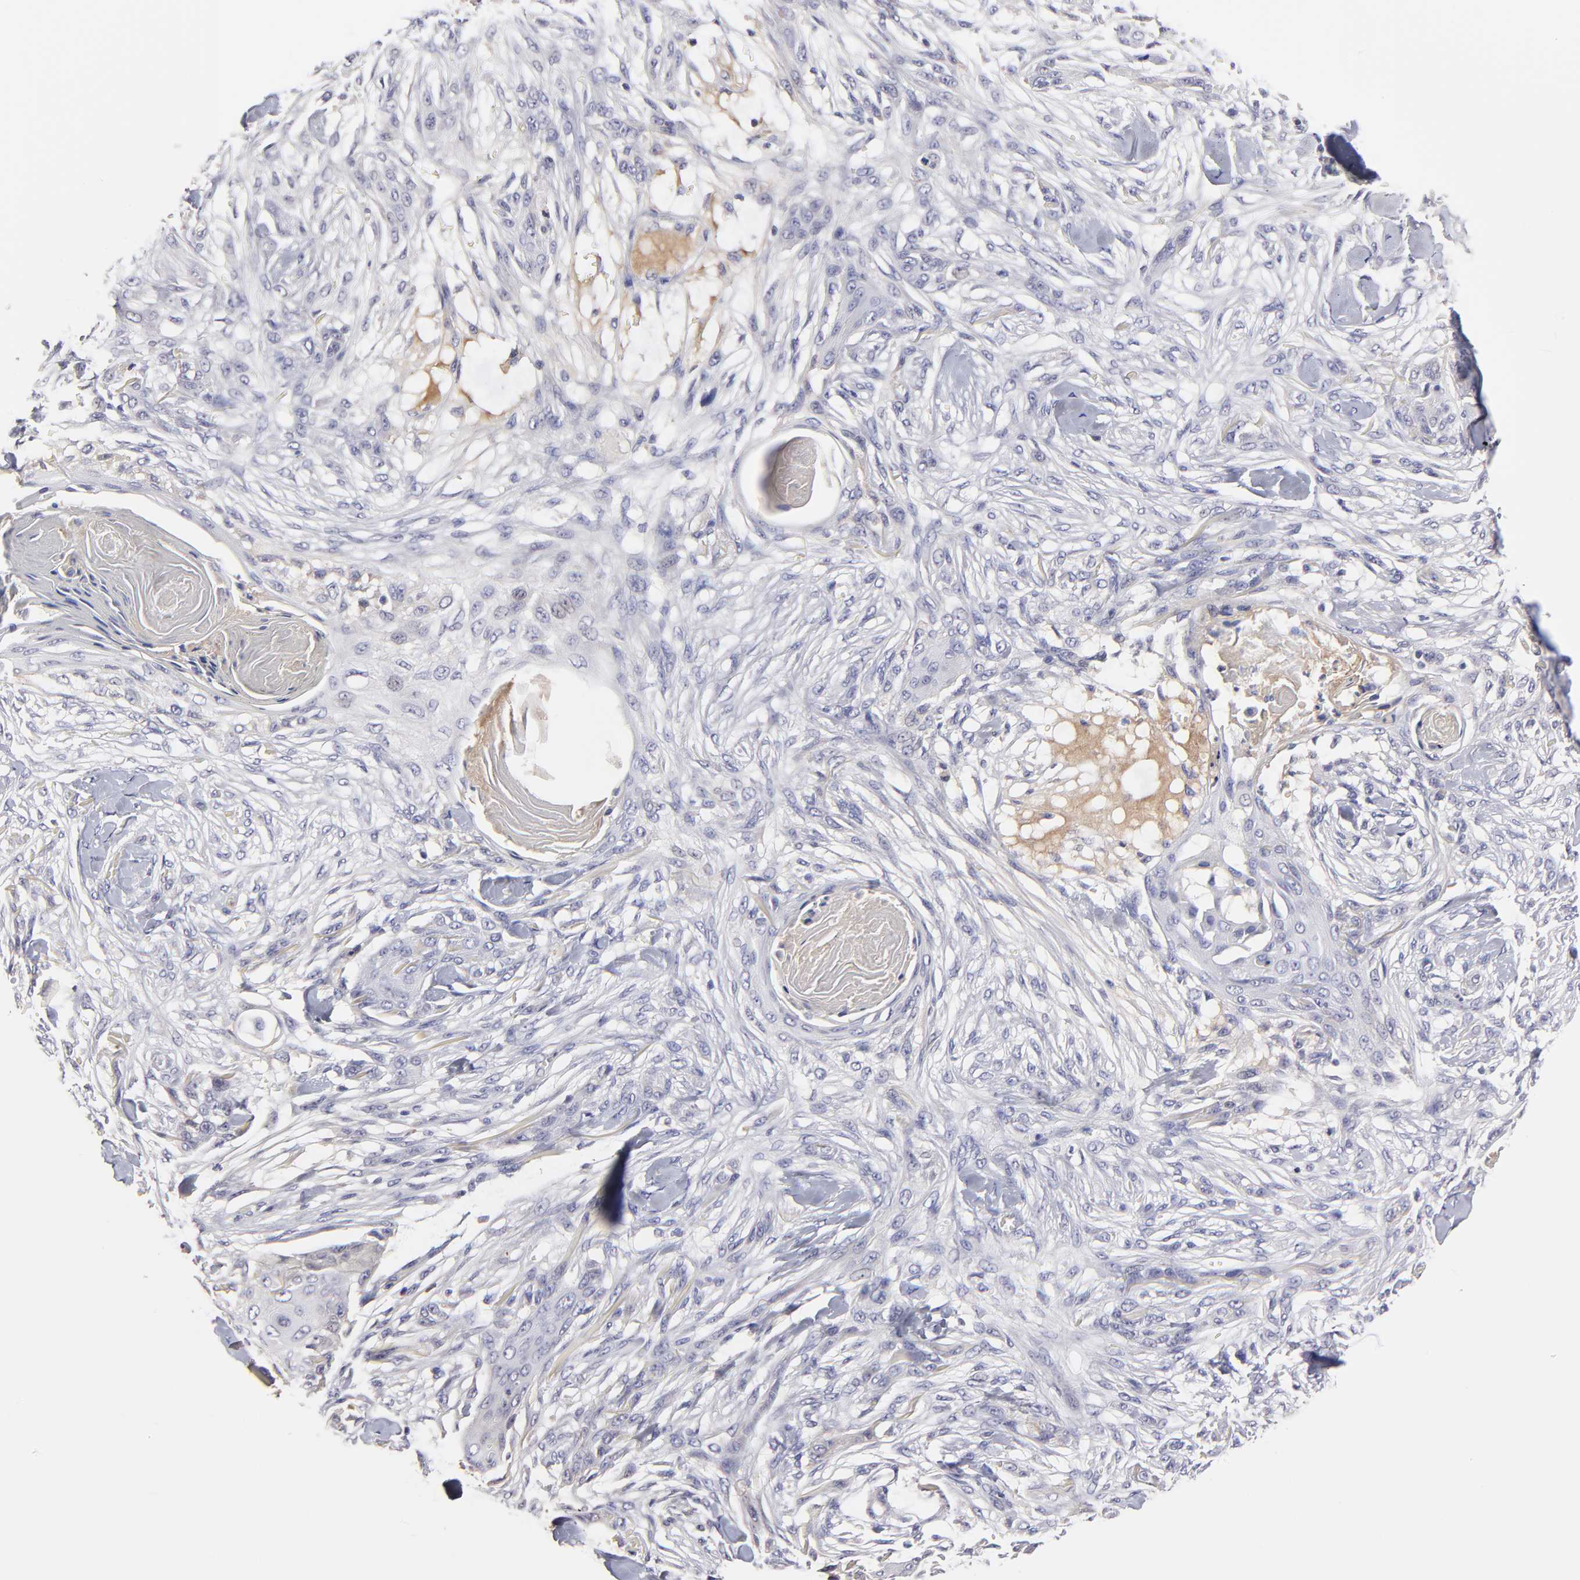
{"staining": {"intensity": "negative", "quantity": "none", "location": "none"}, "tissue": "skin cancer", "cell_type": "Tumor cells", "image_type": "cancer", "snomed": [{"axis": "morphology", "description": "Squamous cell carcinoma, NOS"}, {"axis": "topography", "description": "Skin"}], "caption": "Tumor cells are negative for protein expression in human squamous cell carcinoma (skin).", "gene": "BTG2", "patient": {"sex": "female", "age": 59}}